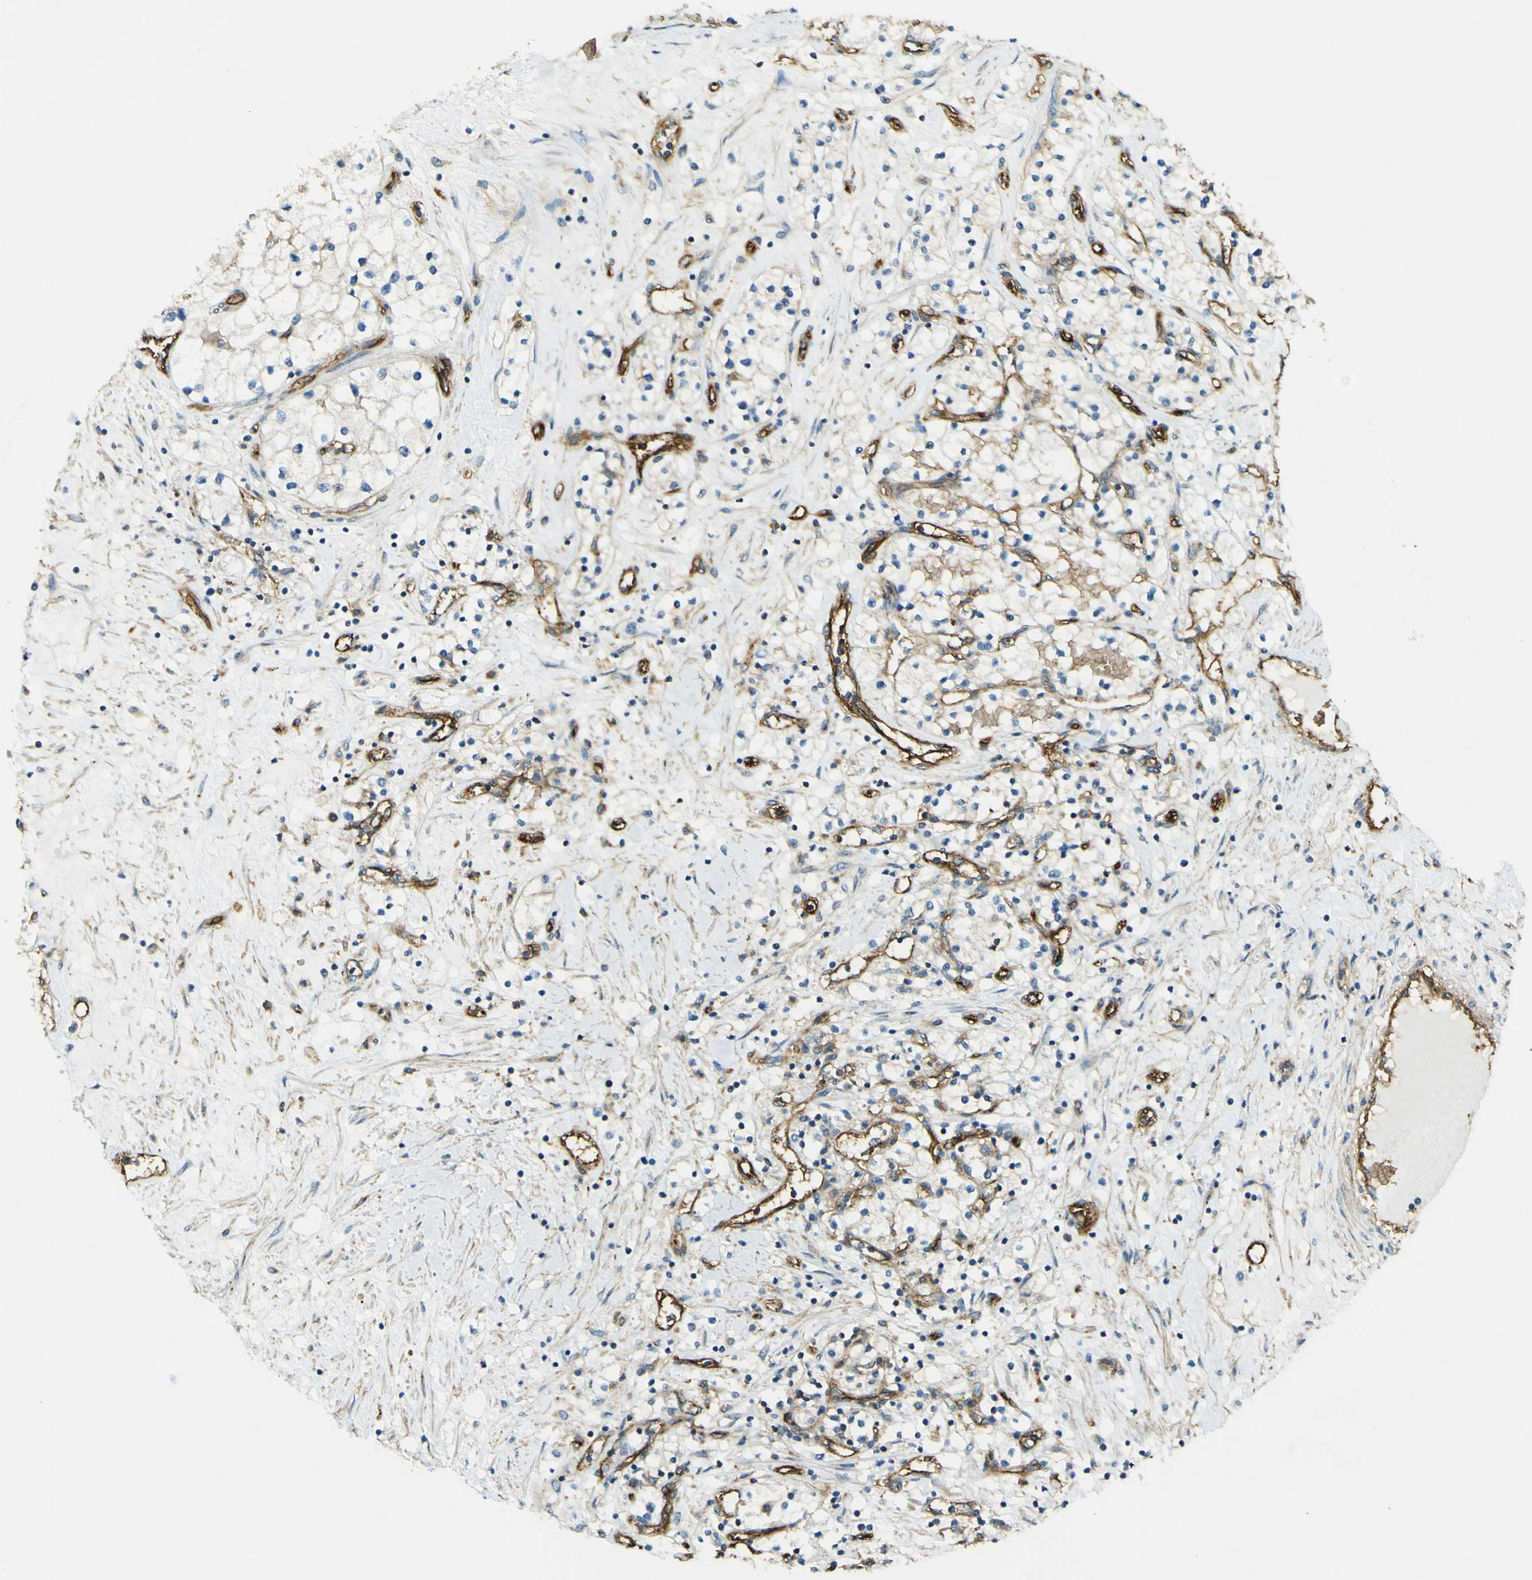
{"staining": {"intensity": "negative", "quantity": "none", "location": "none"}, "tissue": "renal cancer", "cell_type": "Tumor cells", "image_type": "cancer", "snomed": [{"axis": "morphology", "description": "Adenocarcinoma, NOS"}, {"axis": "topography", "description": "Kidney"}], "caption": "Immunohistochemical staining of renal cancer exhibits no significant staining in tumor cells.", "gene": "PLXDC1", "patient": {"sex": "male", "age": 68}}